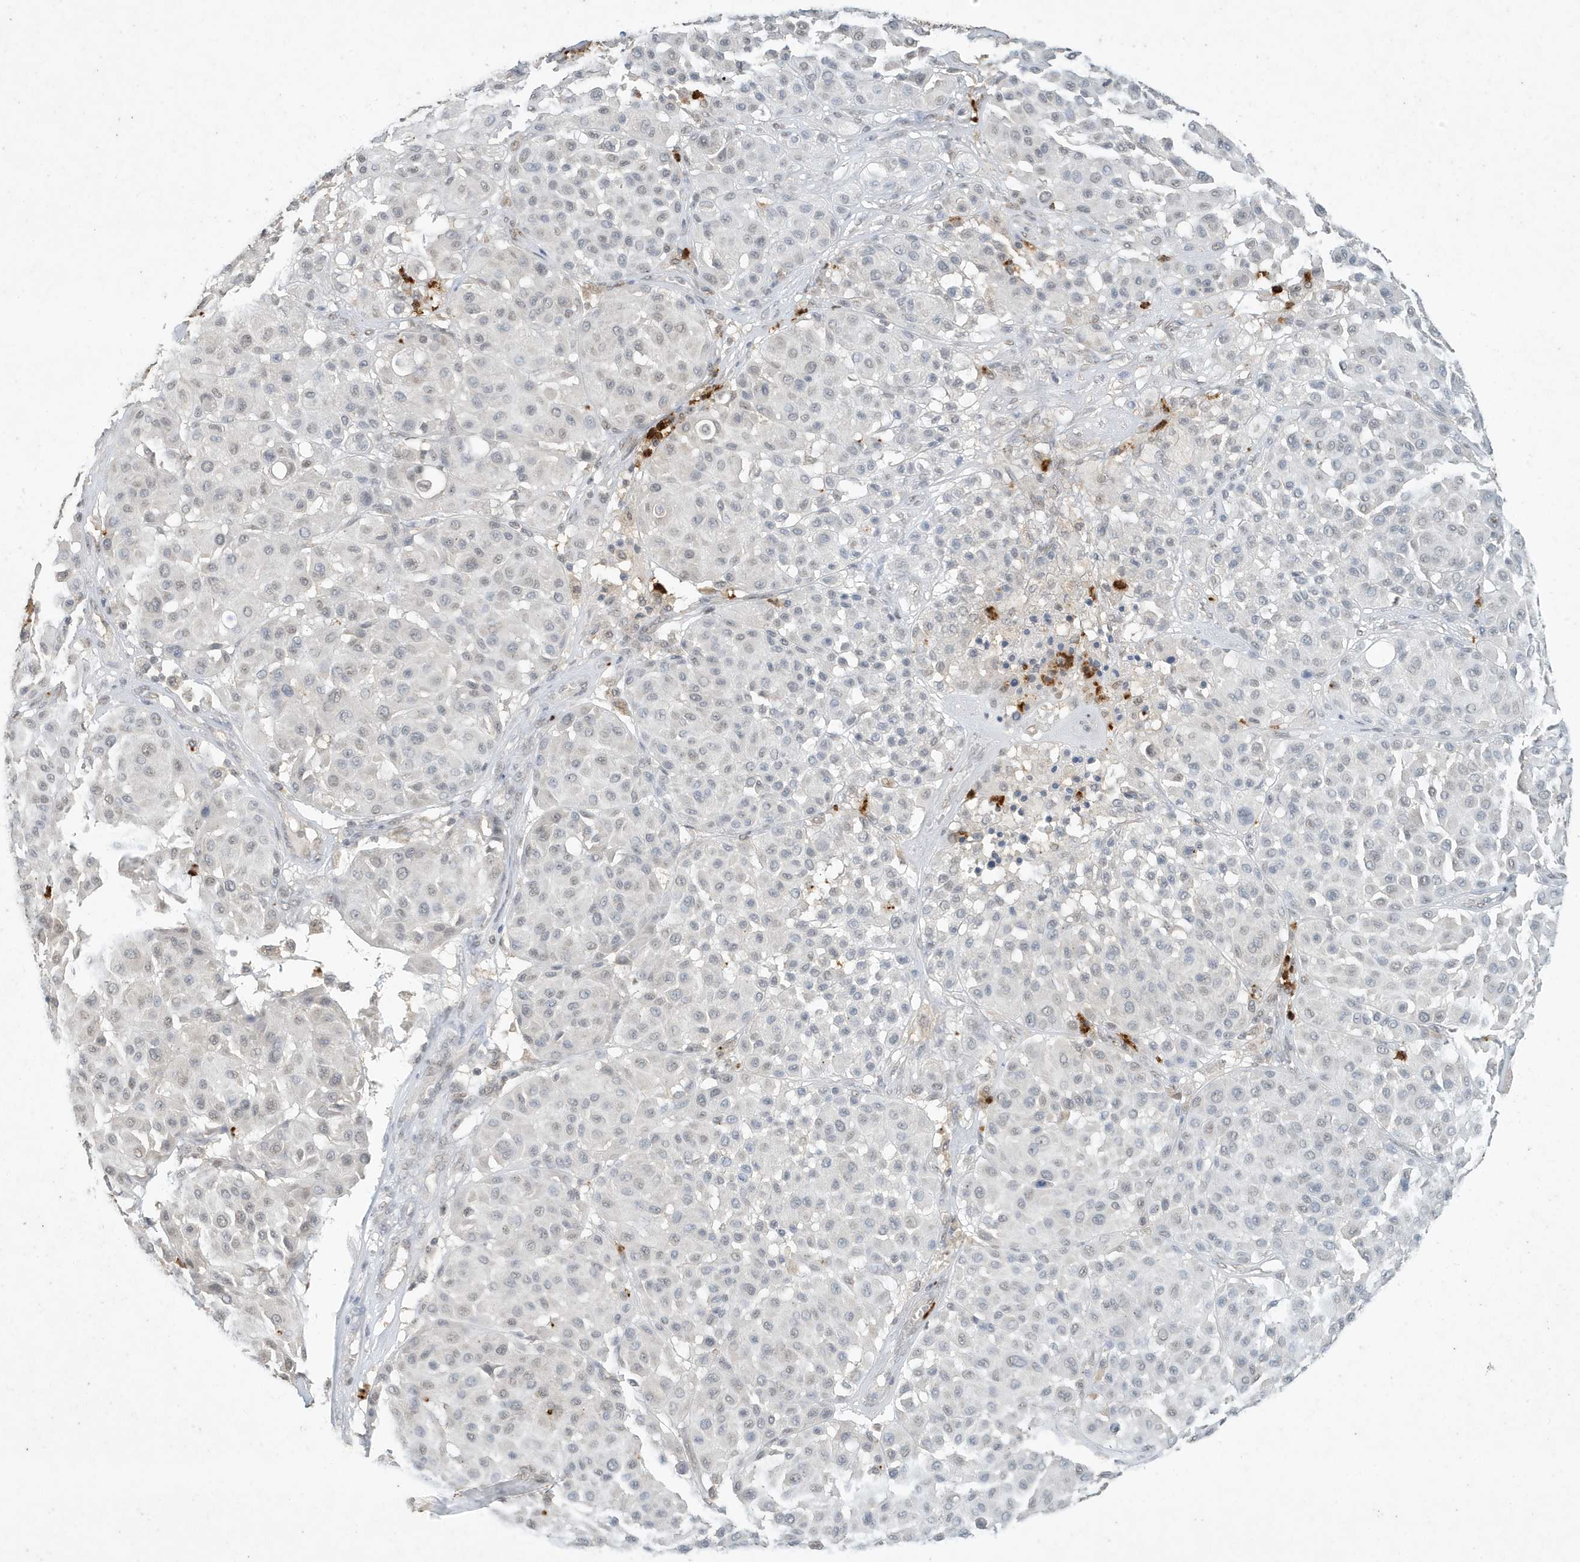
{"staining": {"intensity": "negative", "quantity": "none", "location": "none"}, "tissue": "melanoma", "cell_type": "Tumor cells", "image_type": "cancer", "snomed": [{"axis": "morphology", "description": "Malignant melanoma, Metastatic site"}, {"axis": "topography", "description": "Soft tissue"}], "caption": "IHC of human malignant melanoma (metastatic site) shows no staining in tumor cells. Nuclei are stained in blue.", "gene": "DEFA1", "patient": {"sex": "male", "age": 41}}